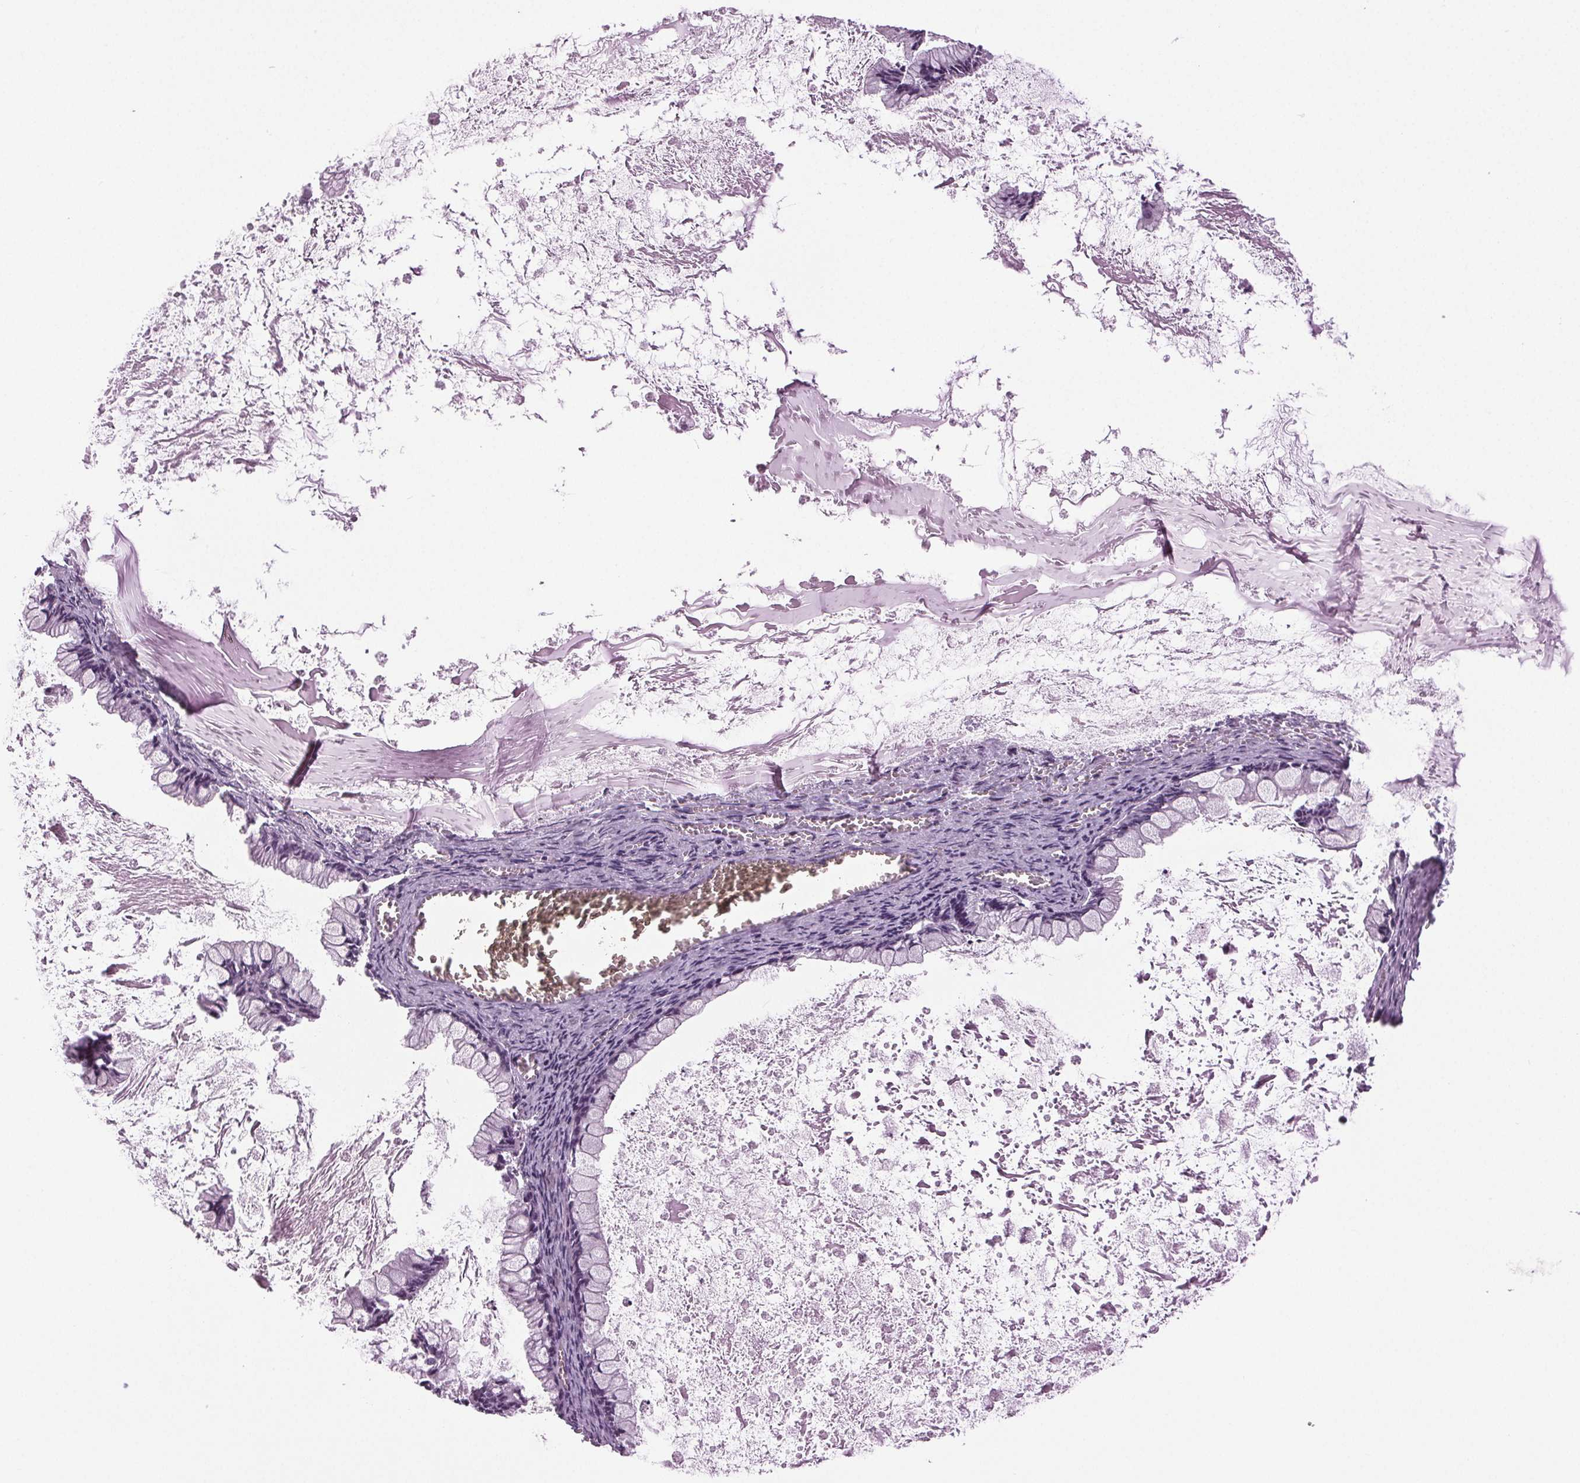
{"staining": {"intensity": "negative", "quantity": "none", "location": "none"}, "tissue": "ovarian cancer", "cell_type": "Tumor cells", "image_type": "cancer", "snomed": [{"axis": "morphology", "description": "Cystadenocarcinoma, mucinous, NOS"}, {"axis": "topography", "description": "Ovary"}], "caption": "There is no significant expression in tumor cells of ovarian cancer (mucinous cystadenocarcinoma).", "gene": "DNAH12", "patient": {"sex": "female", "age": 67}}